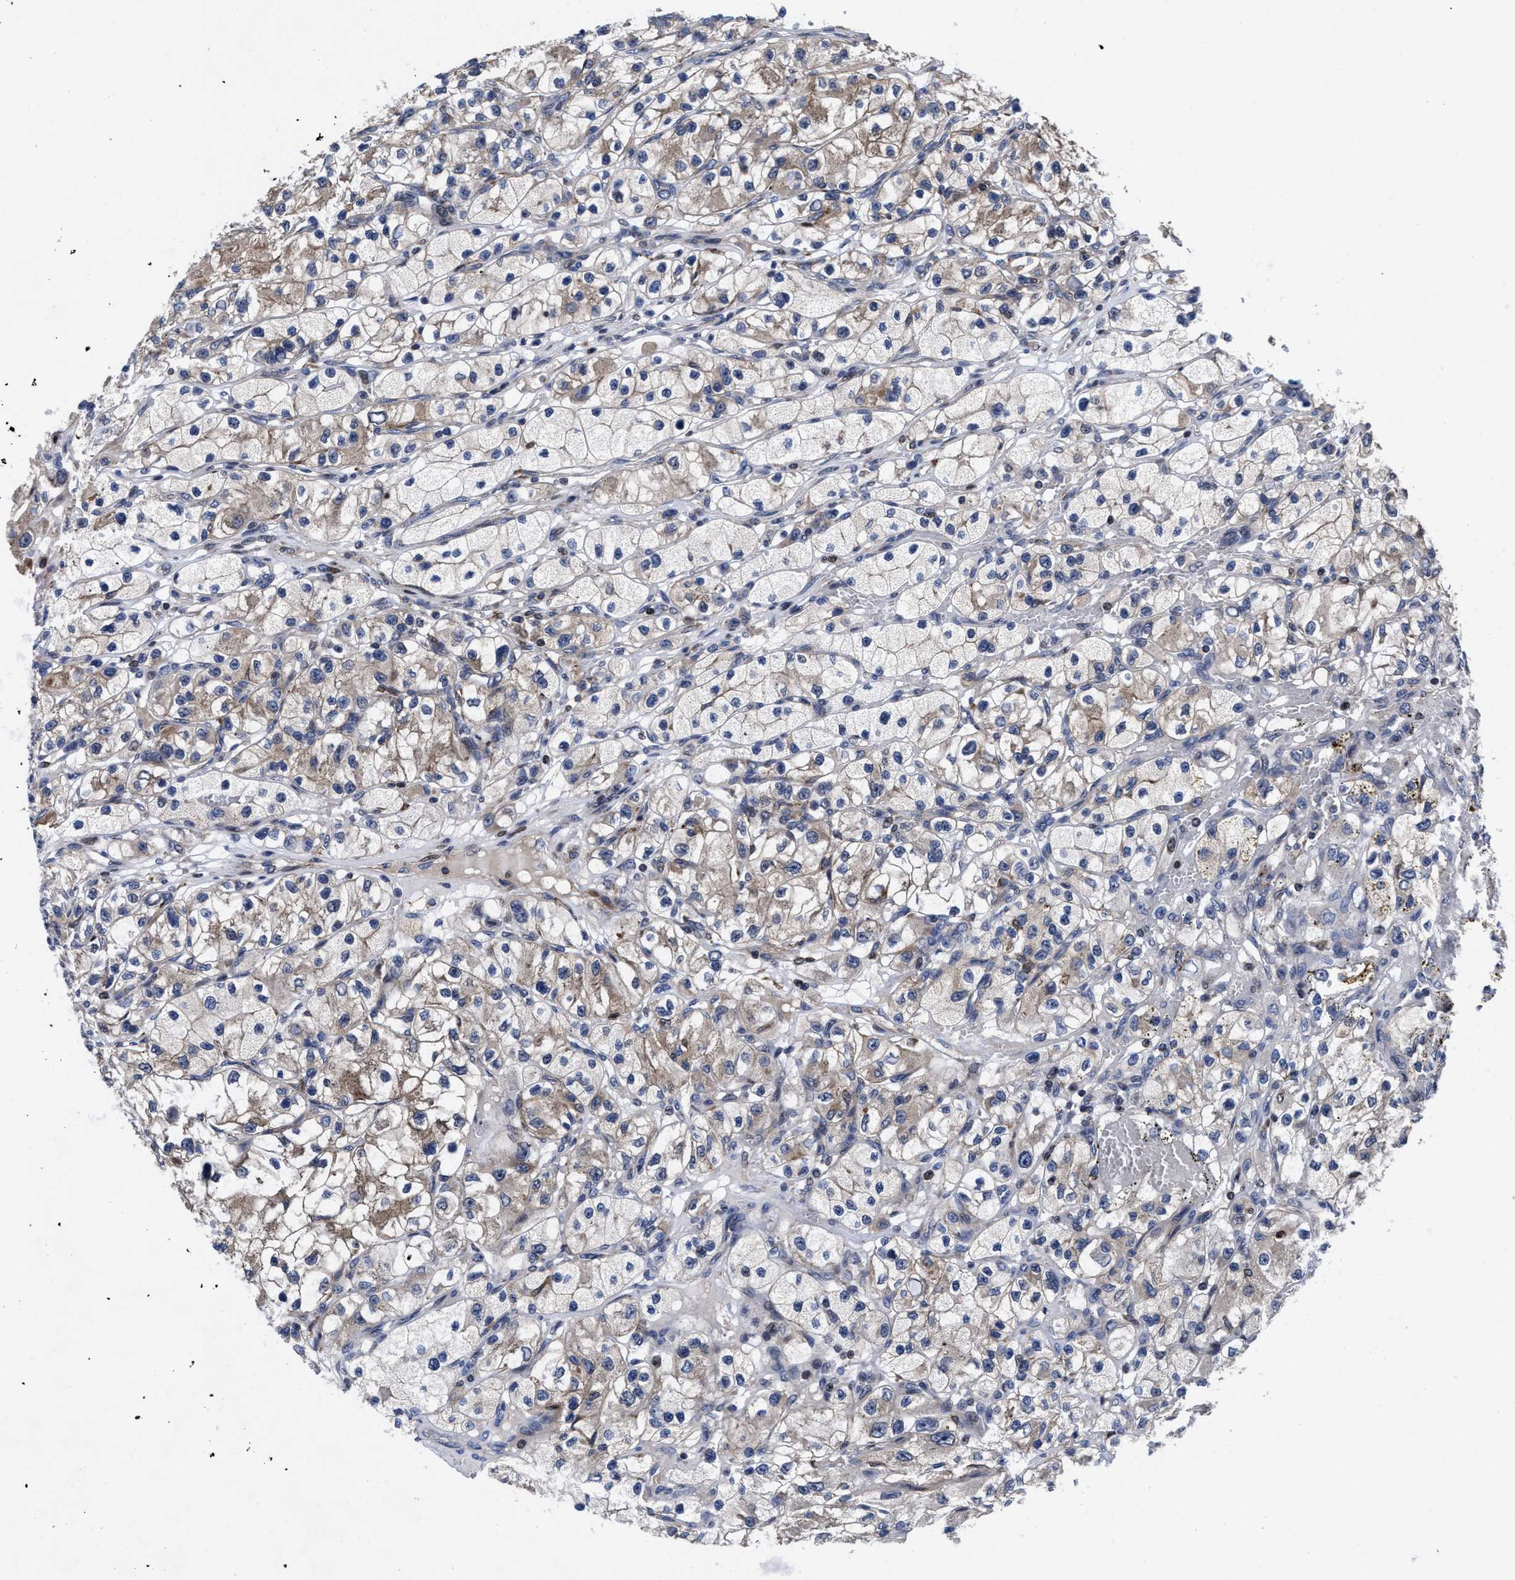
{"staining": {"intensity": "weak", "quantity": "25%-75%", "location": "cytoplasmic/membranous"}, "tissue": "renal cancer", "cell_type": "Tumor cells", "image_type": "cancer", "snomed": [{"axis": "morphology", "description": "Adenocarcinoma, NOS"}, {"axis": "topography", "description": "Kidney"}], "caption": "This is a micrograph of immunohistochemistry staining of renal adenocarcinoma, which shows weak expression in the cytoplasmic/membranous of tumor cells.", "gene": "MRPL50", "patient": {"sex": "female", "age": 57}}